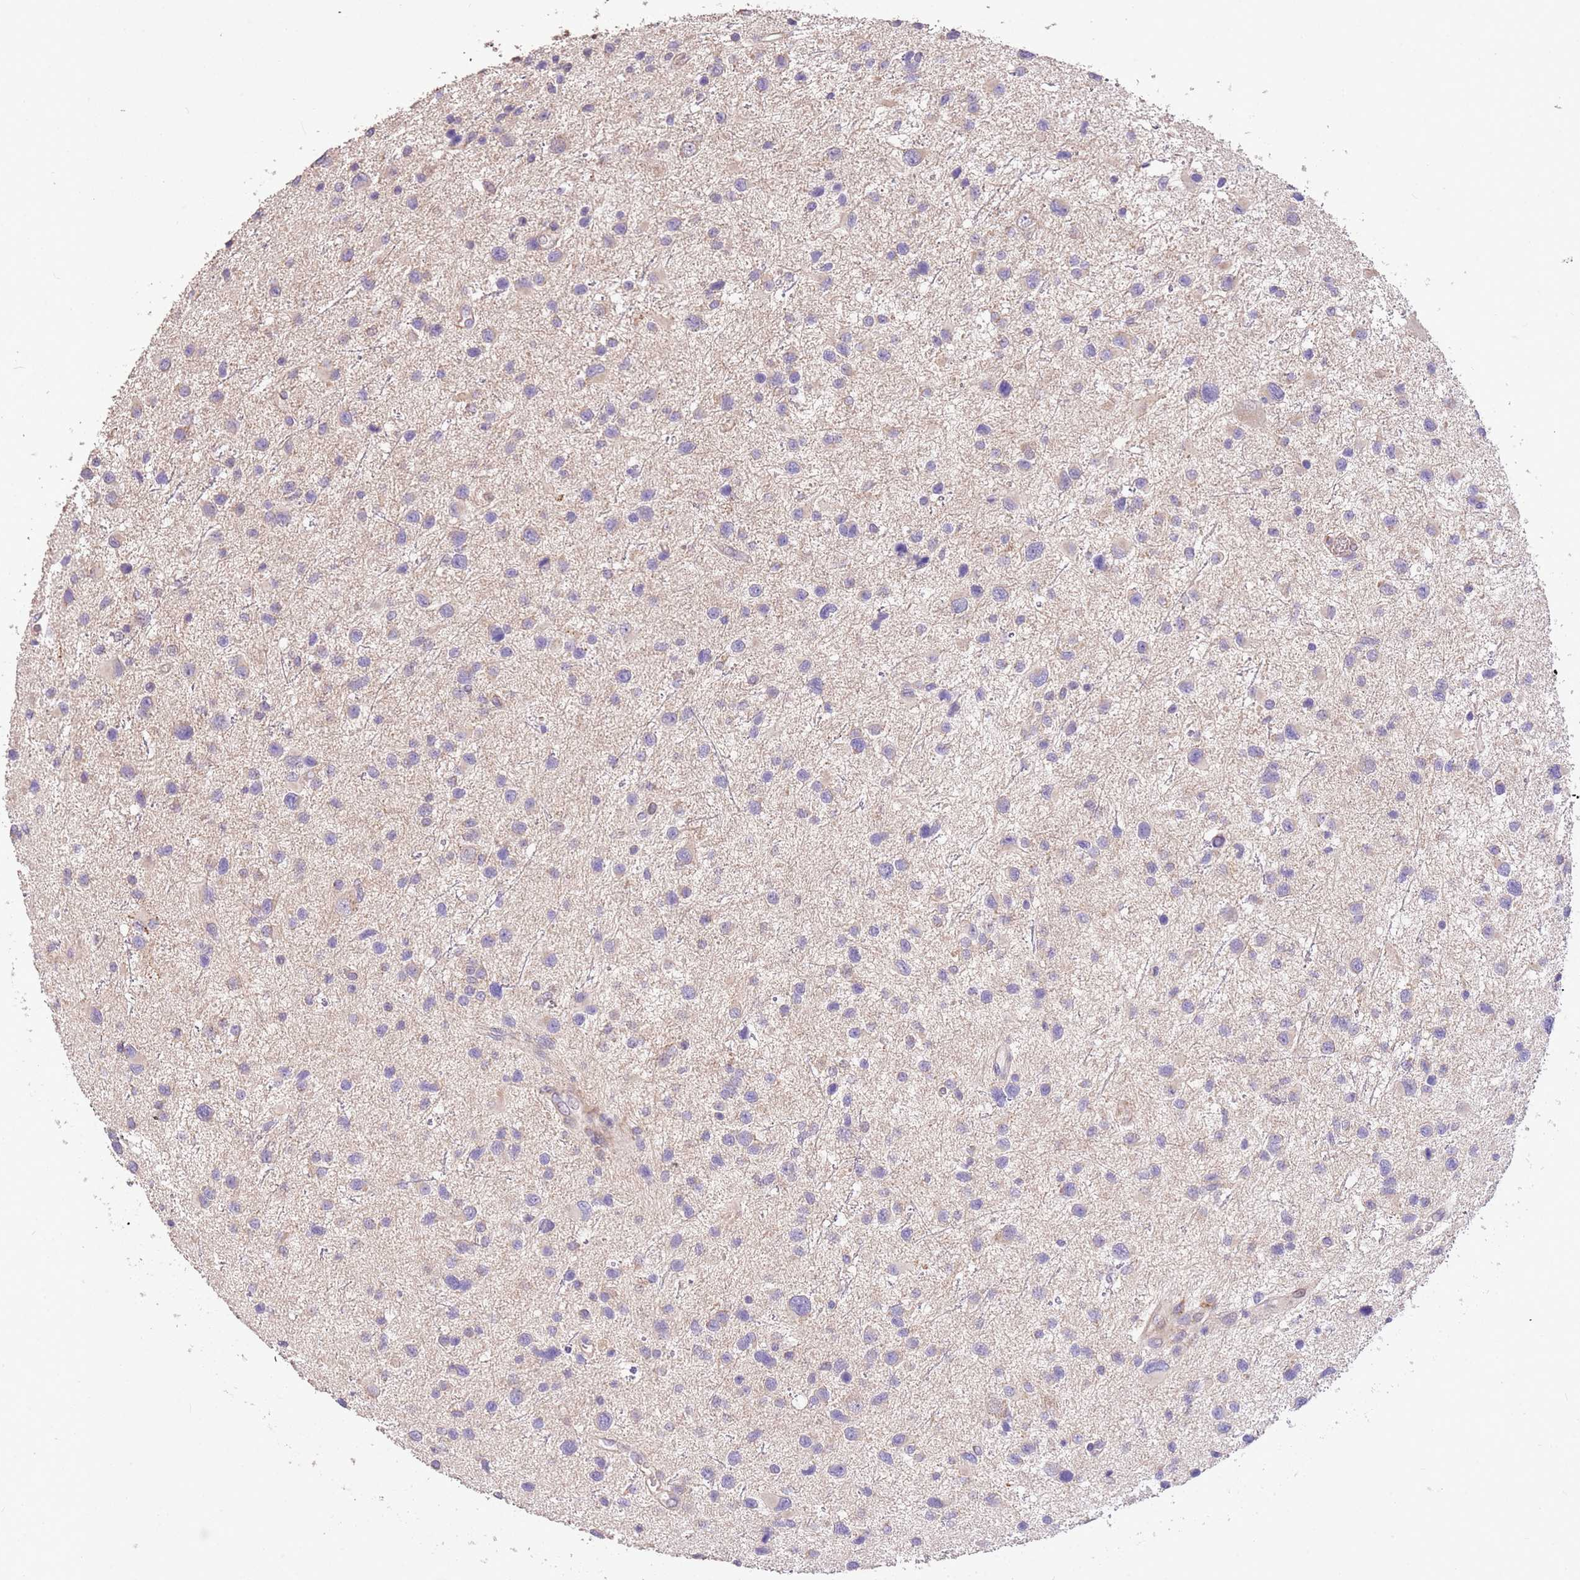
{"staining": {"intensity": "negative", "quantity": "none", "location": "none"}, "tissue": "glioma", "cell_type": "Tumor cells", "image_type": "cancer", "snomed": [{"axis": "morphology", "description": "Glioma, malignant, Low grade"}, {"axis": "topography", "description": "Brain"}], "caption": "An image of glioma stained for a protein demonstrates no brown staining in tumor cells. The staining is performed using DAB brown chromogen with nuclei counter-stained in using hematoxylin.", "gene": "PIGA", "patient": {"sex": "female", "age": 32}}